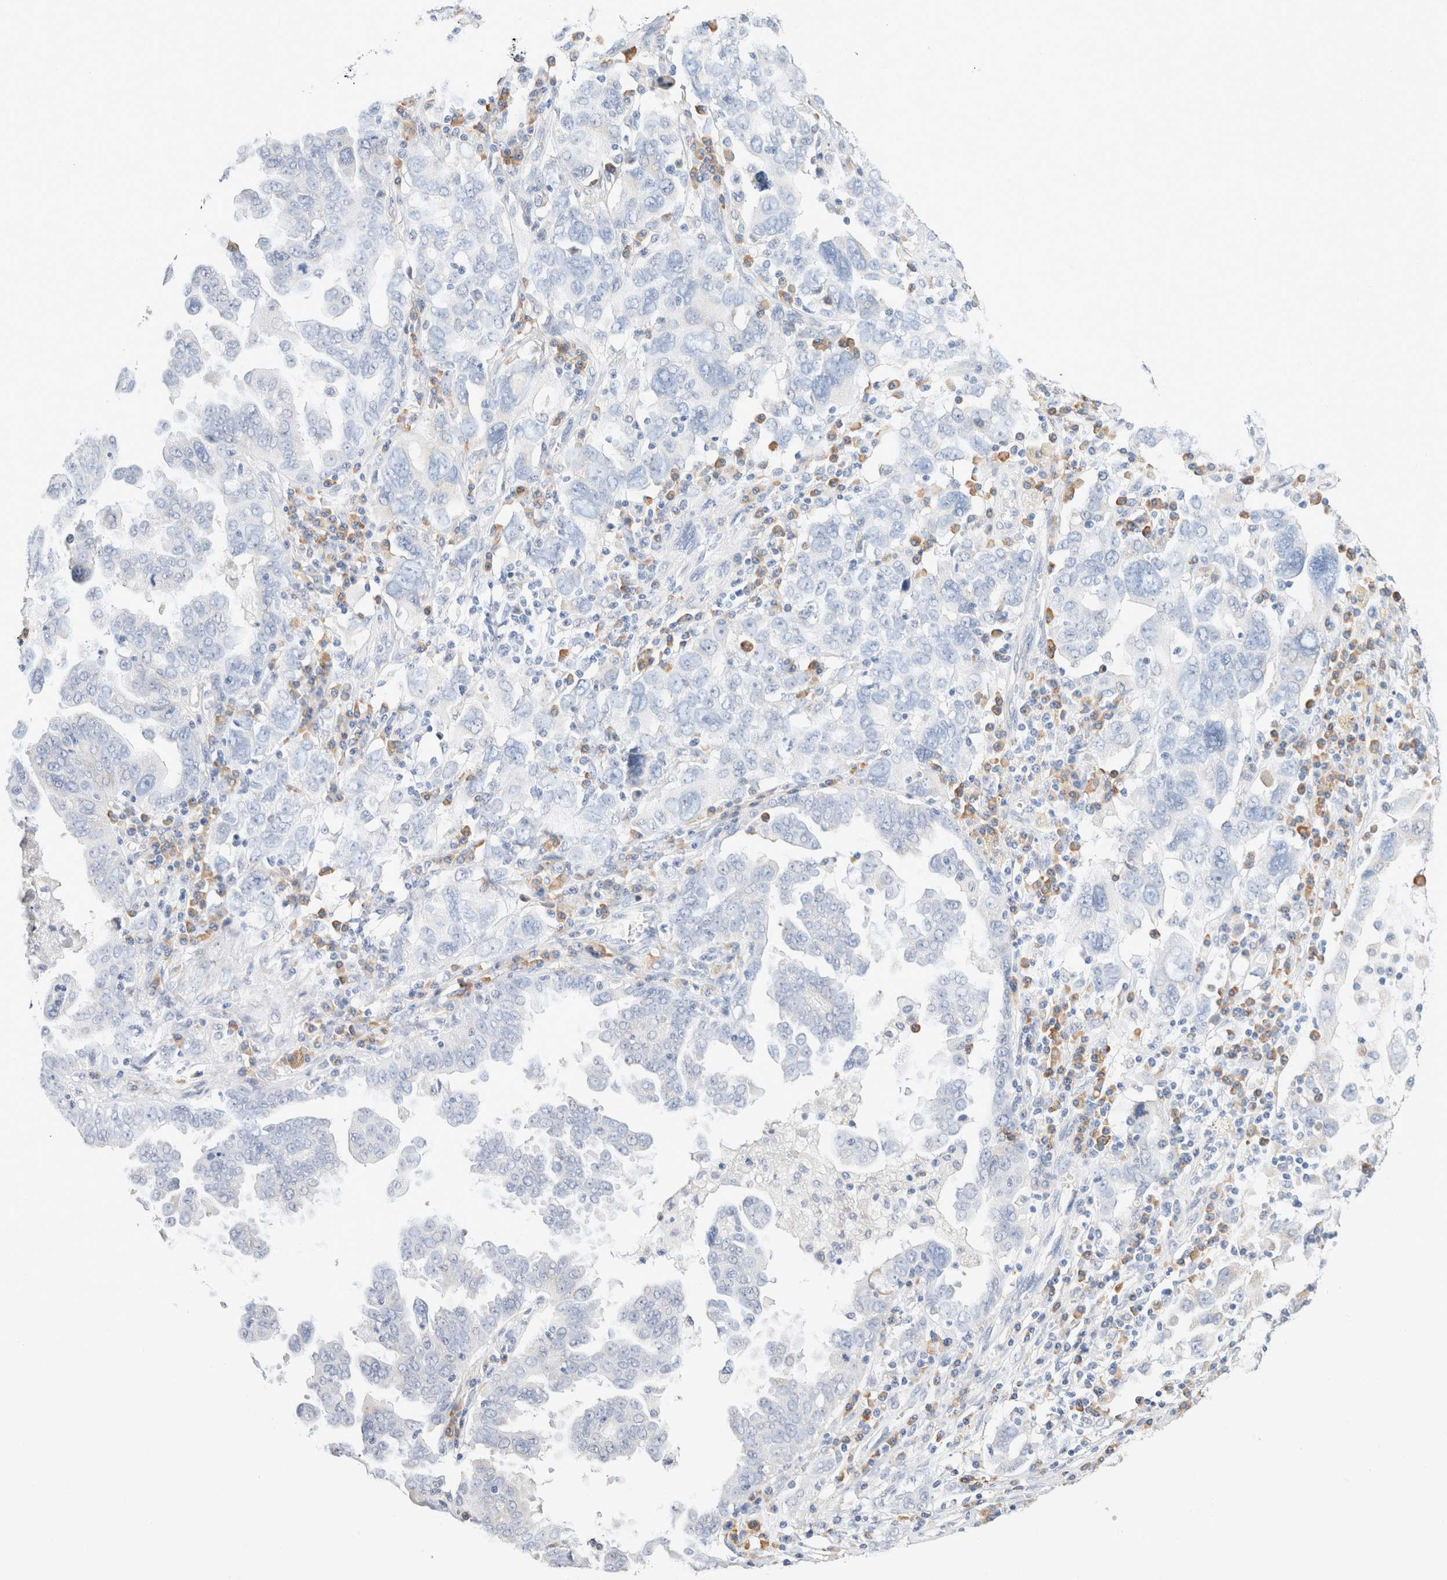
{"staining": {"intensity": "negative", "quantity": "none", "location": "none"}, "tissue": "ovarian cancer", "cell_type": "Tumor cells", "image_type": "cancer", "snomed": [{"axis": "morphology", "description": "Carcinoma, endometroid"}, {"axis": "topography", "description": "Ovary"}], "caption": "Tumor cells are negative for protein expression in human endometroid carcinoma (ovarian). (DAB immunohistochemistry (IHC), high magnification).", "gene": "GADD45G", "patient": {"sex": "female", "age": 62}}